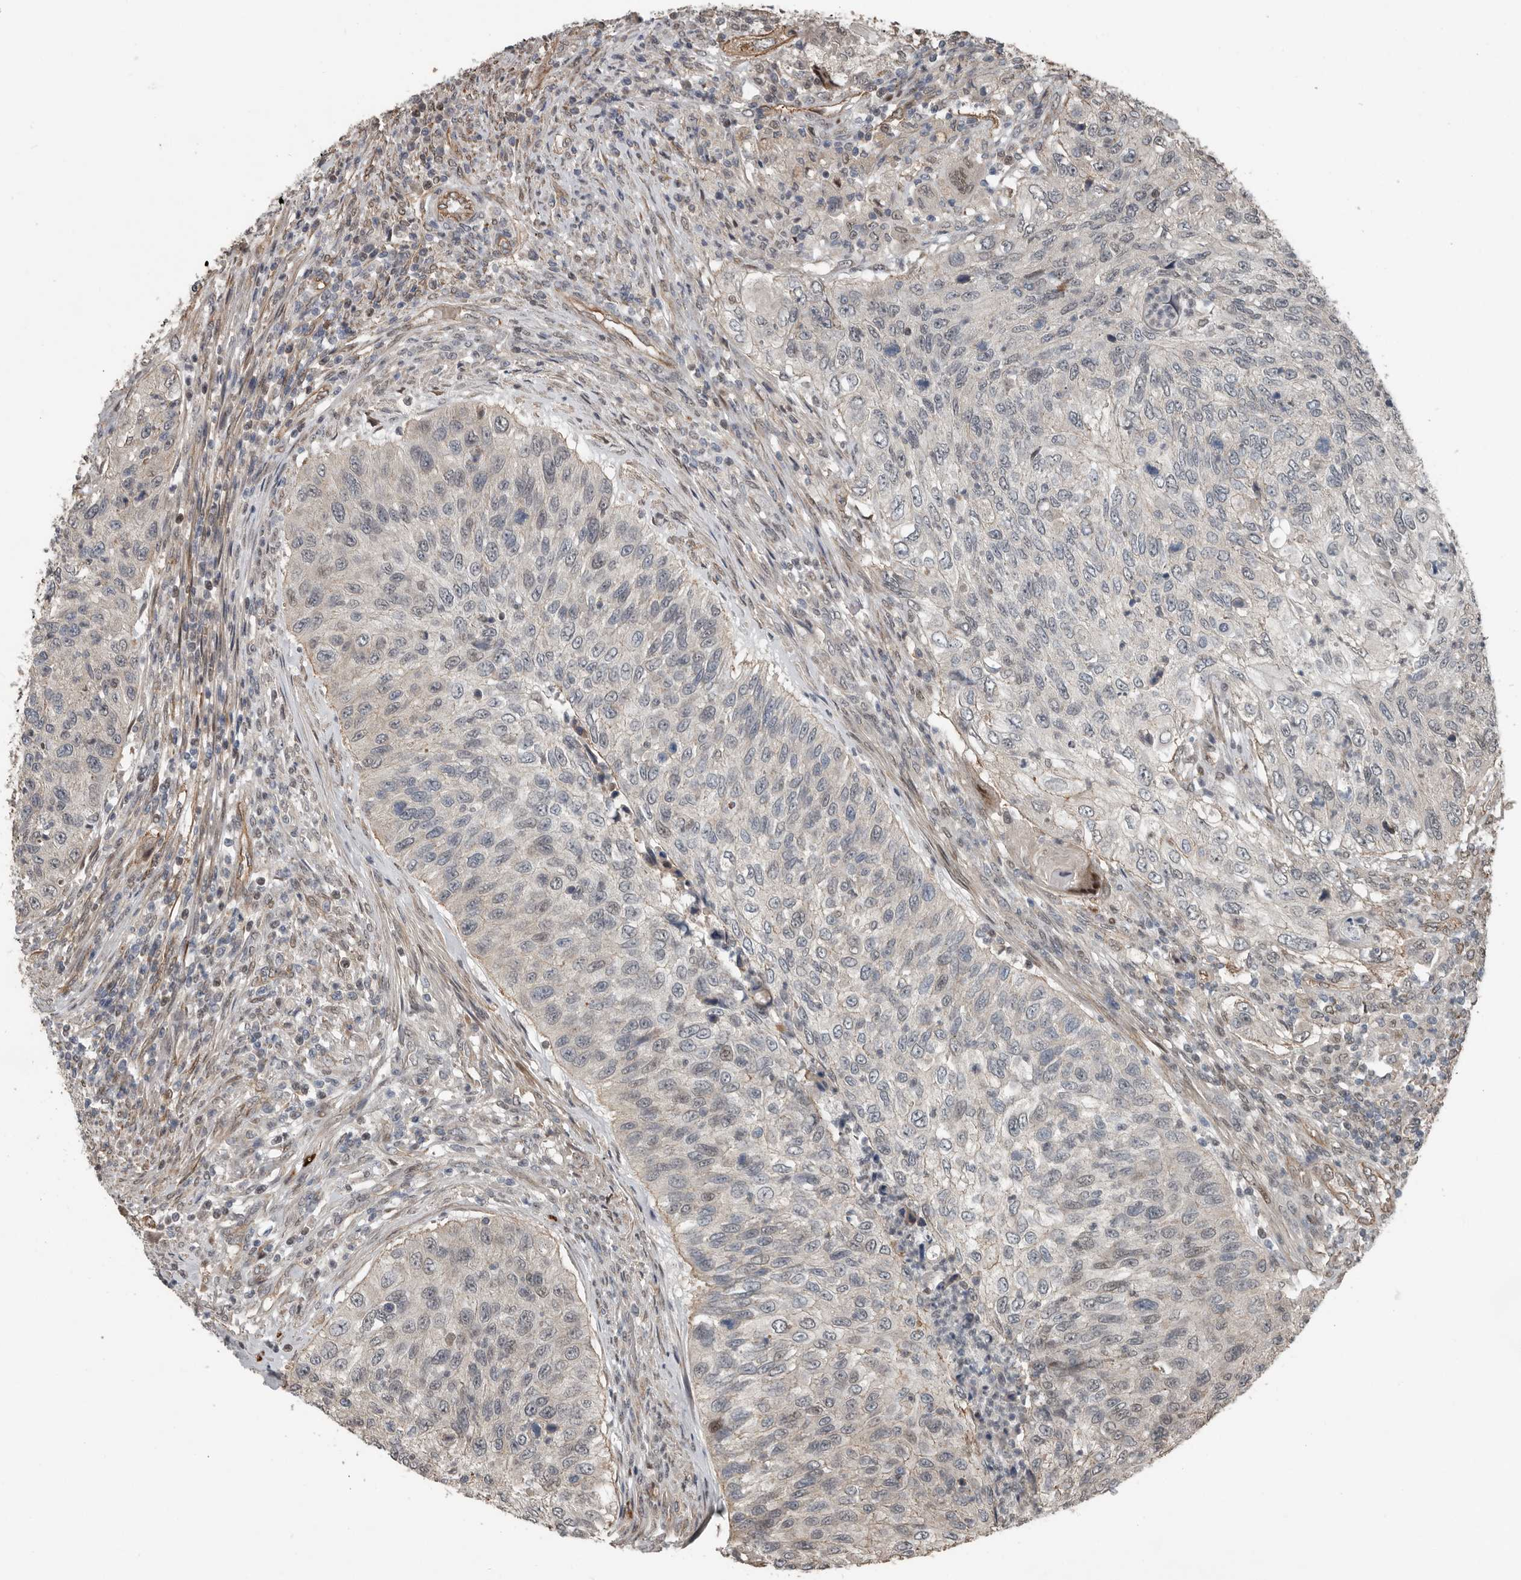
{"staining": {"intensity": "weak", "quantity": "<25%", "location": "cytoplasmic/membranous"}, "tissue": "urothelial cancer", "cell_type": "Tumor cells", "image_type": "cancer", "snomed": [{"axis": "morphology", "description": "Urothelial carcinoma, High grade"}, {"axis": "topography", "description": "Urinary bladder"}], "caption": "This is an immunohistochemistry (IHC) photomicrograph of human urothelial carcinoma (high-grade). There is no staining in tumor cells.", "gene": "YOD1", "patient": {"sex": "female", "age": 60}}